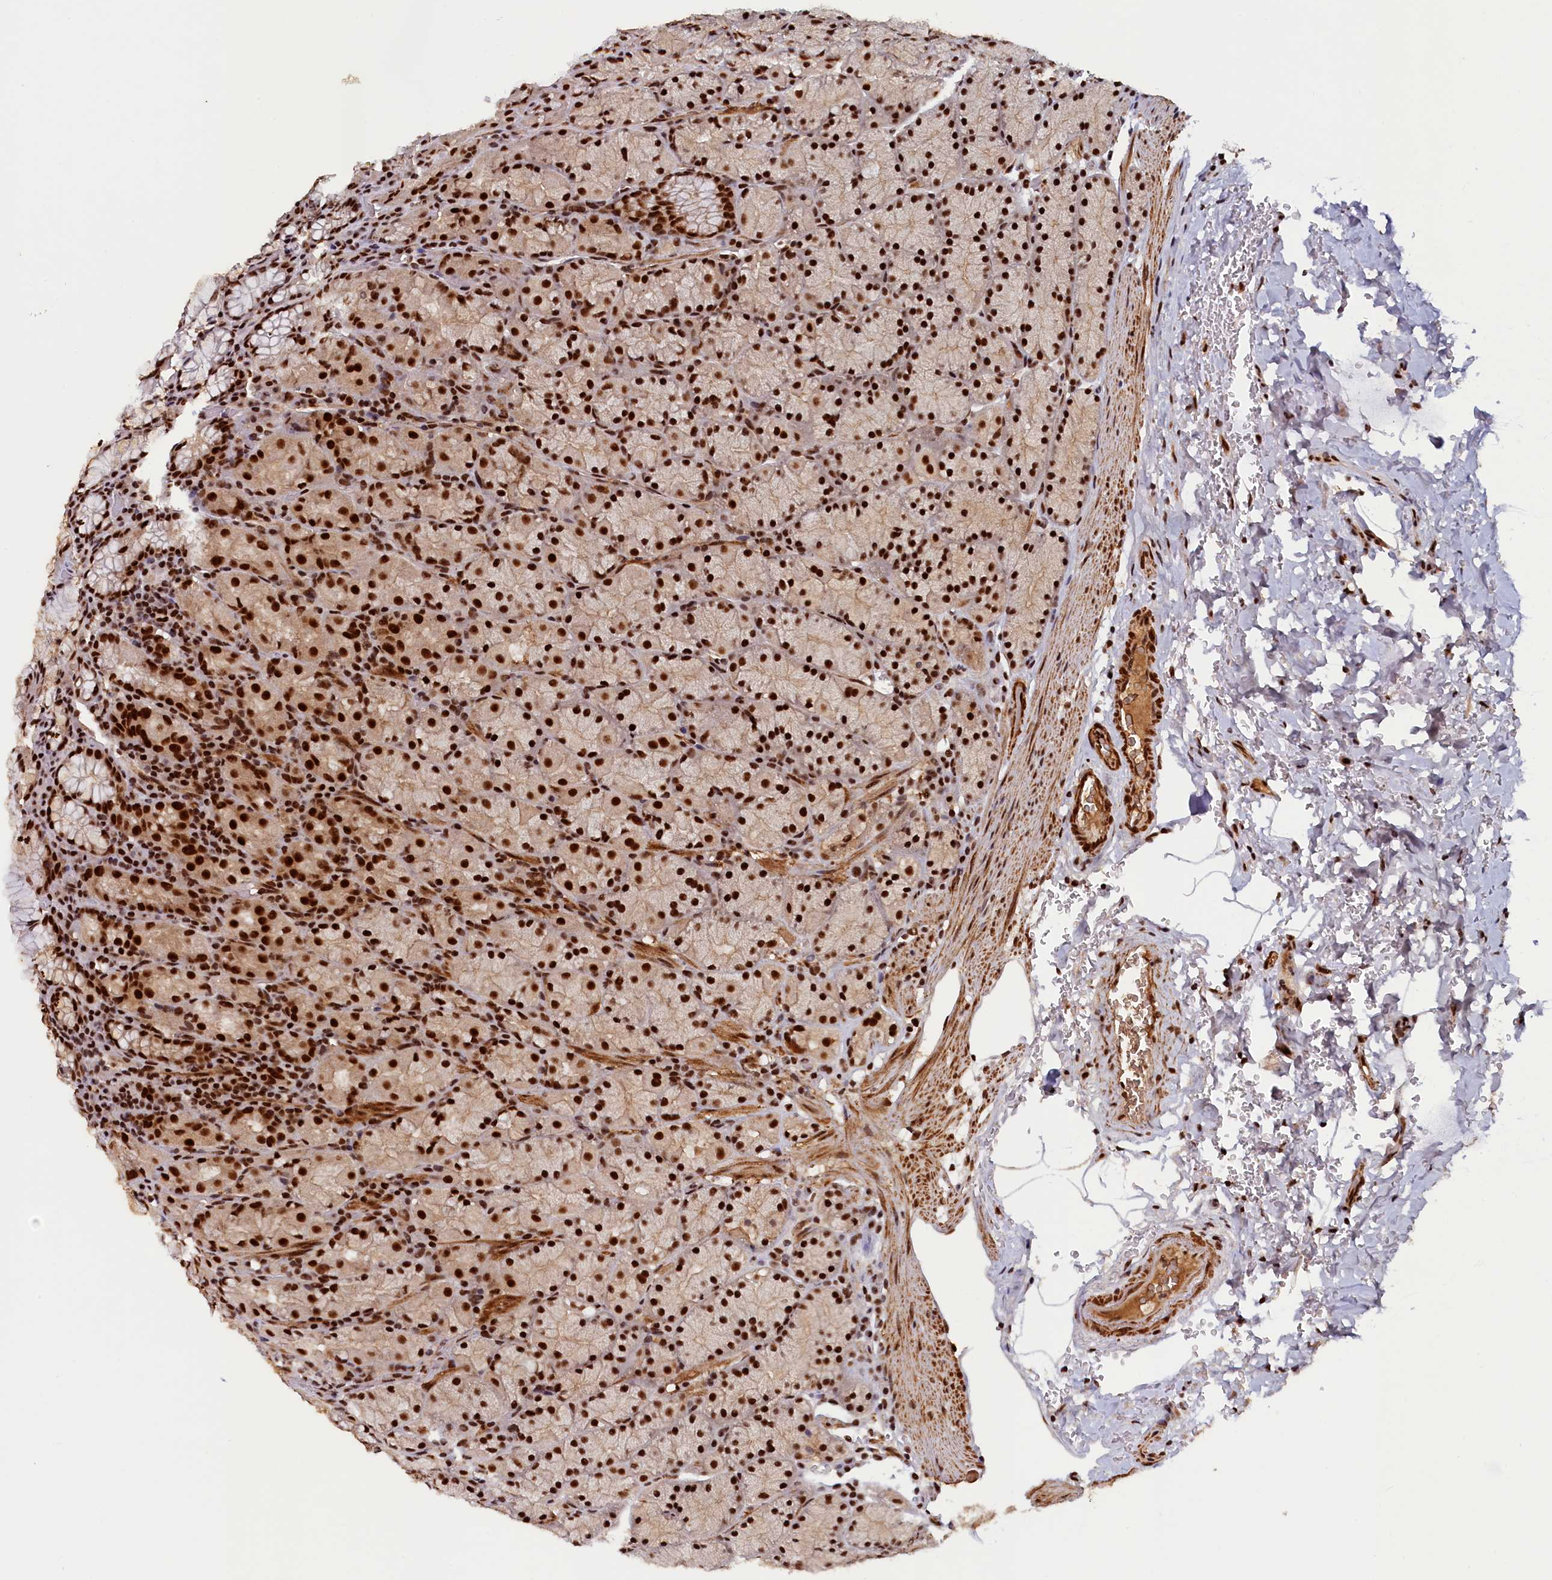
{"staining": {"intensity": "strong", "quantity": ">75%", "location": "nuclear"}, "tissue": "stomach", "cell_type": "Glandular cells", "image_type": "normal", "snomed": [{"axis": "morphology", "description": "Normal tissue, NOS"}, {"axis": "topography", "description": "Stomach, upper"}, {"axis": "topography", "description": "Stomach, lower"}], "caption": "Human stomach stained with a brown dye exhibits strong nuclear positive positivity in approximately >75% of glandular cells.", "gene": "ZC3H18", "patient": {"sex": "male", "age": 80}}